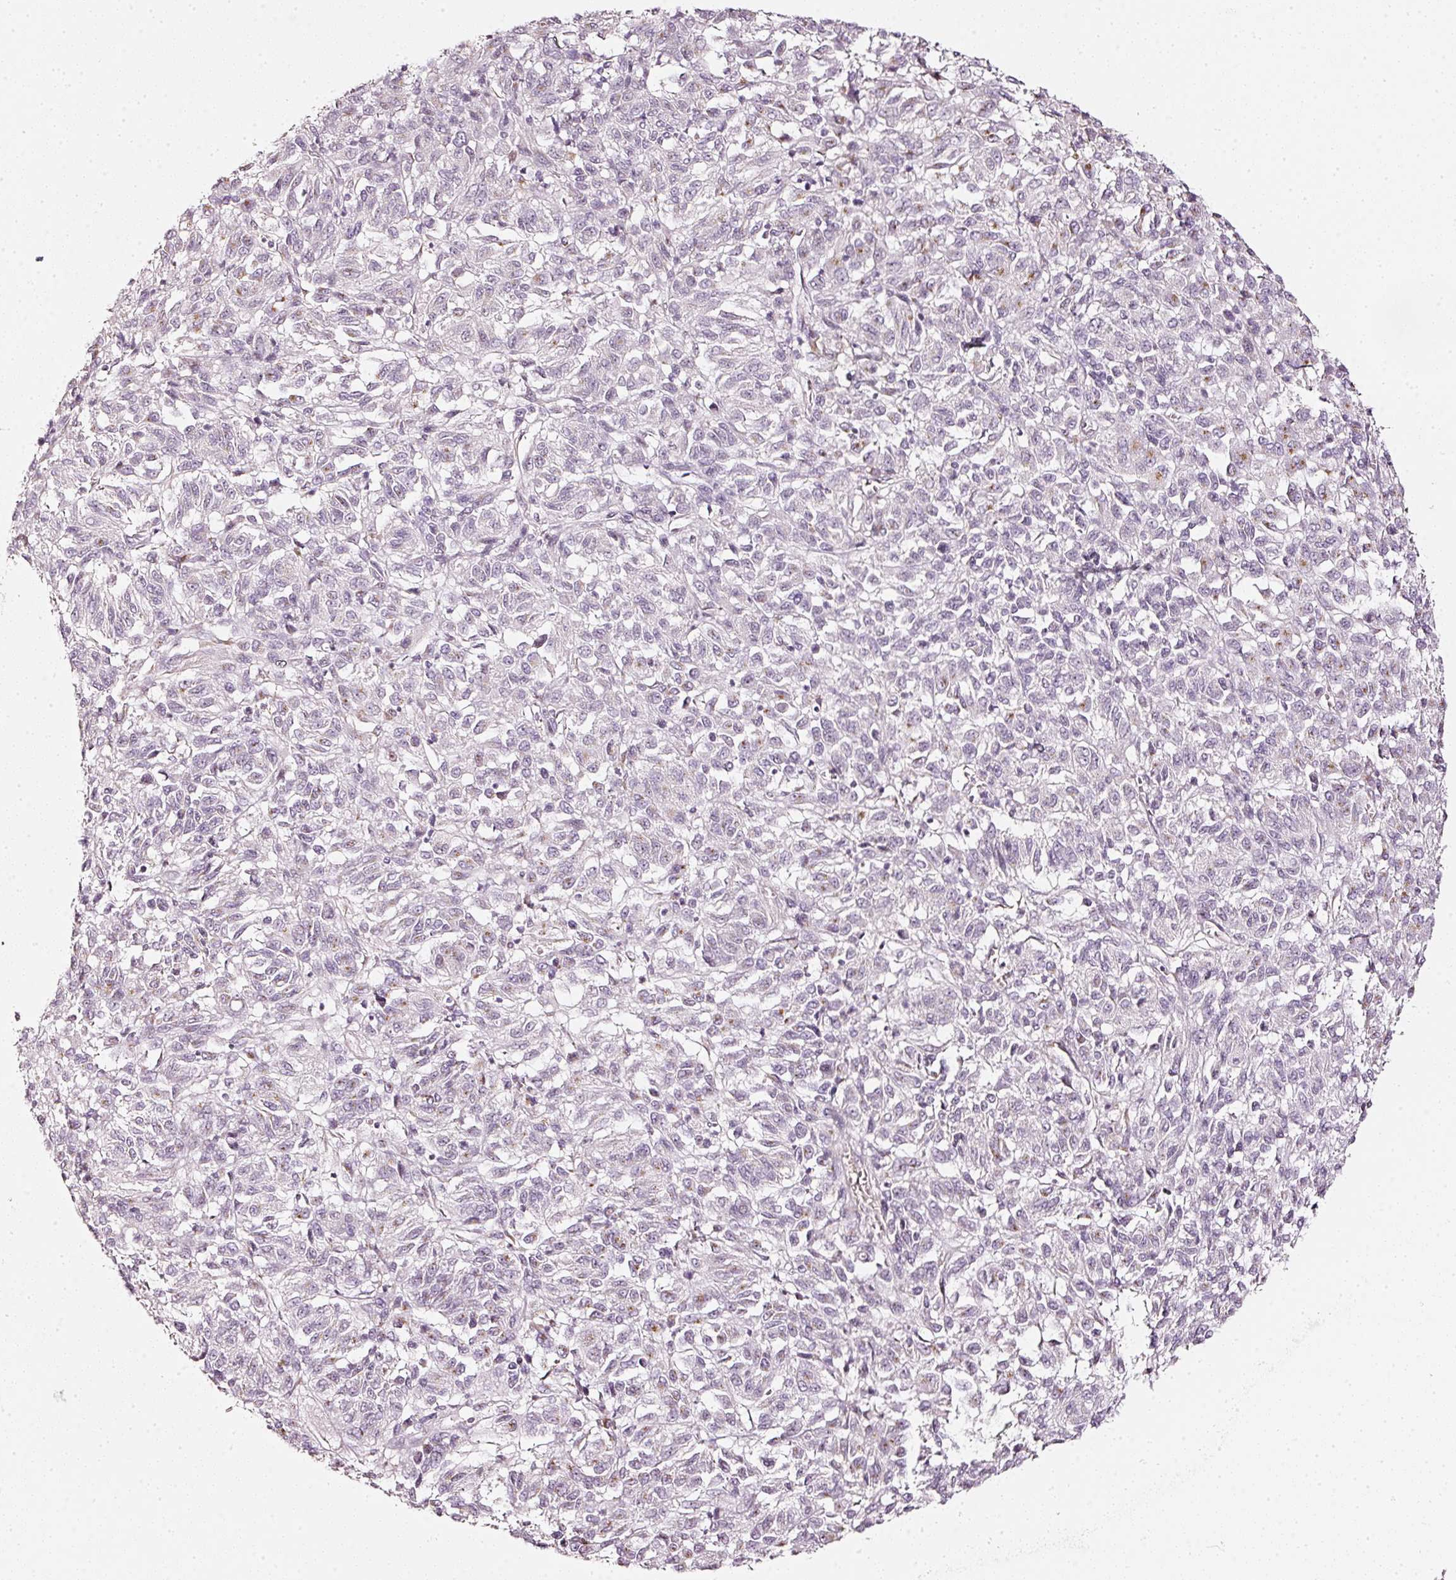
{"staining": {"intensity": "negative", "quantity": "none", "location": "none"}, "tissue": "melanoma", "cell_type": "Tumor cells", "image_type": "cancer", "snomed": [{"axis": "morphology", "description": "Malignant melanoma, Metastatic site"}, {"axis": "topography", "description": "Lung"}], "caption": "This is a micrograph of immunohistochemistry staining of melanoma, which shows no positivity in tumor cells. (Stains: DAB (3,3'-diaminobenzidine) IHC with hematoxylin counter stain, Microscopy: brightfield microscopy at high magnification).", "gene": "SDF4", "patient": {"sex": "male", "age": 64}}